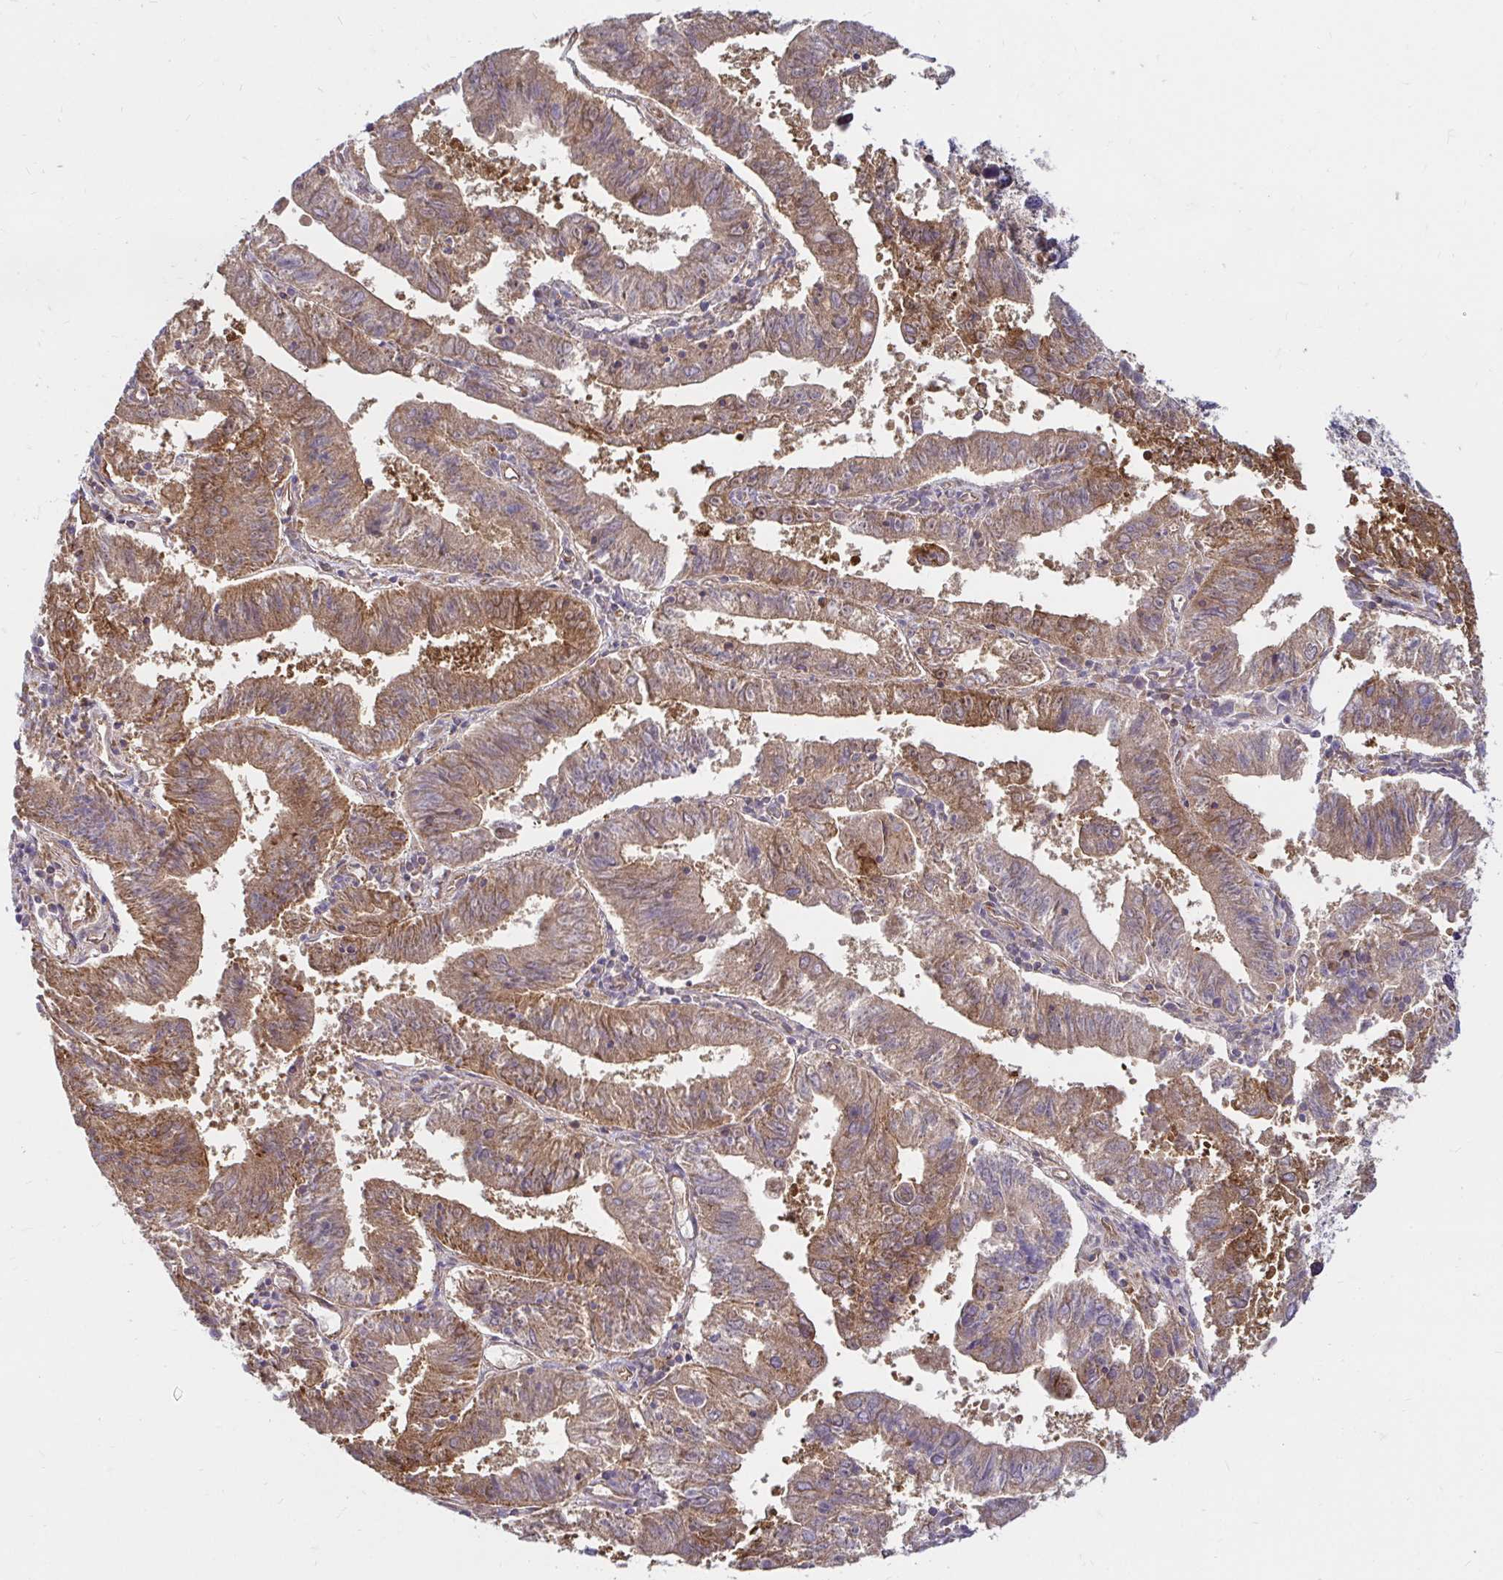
{"staining": {"intensity": "moderate", "quantity": ">75%", "location": "cytoplasmic/membranous"}, "tissue": "endometrial cancer", "cell_type": "Tumor cells", "image_type": "cancer", "snomed": [{"axis": "morphology", "description": "Adenocarcinoma, NOS"}, {"axis": "topography", "description": "Endometrium"}], "caption": "An immunohistochemistry image of tumor tissue is shown. Protein staining in brown labels moderate cytoplasmic/membranous positivity in endometrial cancer within tumor cells.", "gene": "ITGA2", "patient": {"sex": "female", "age": 82}}